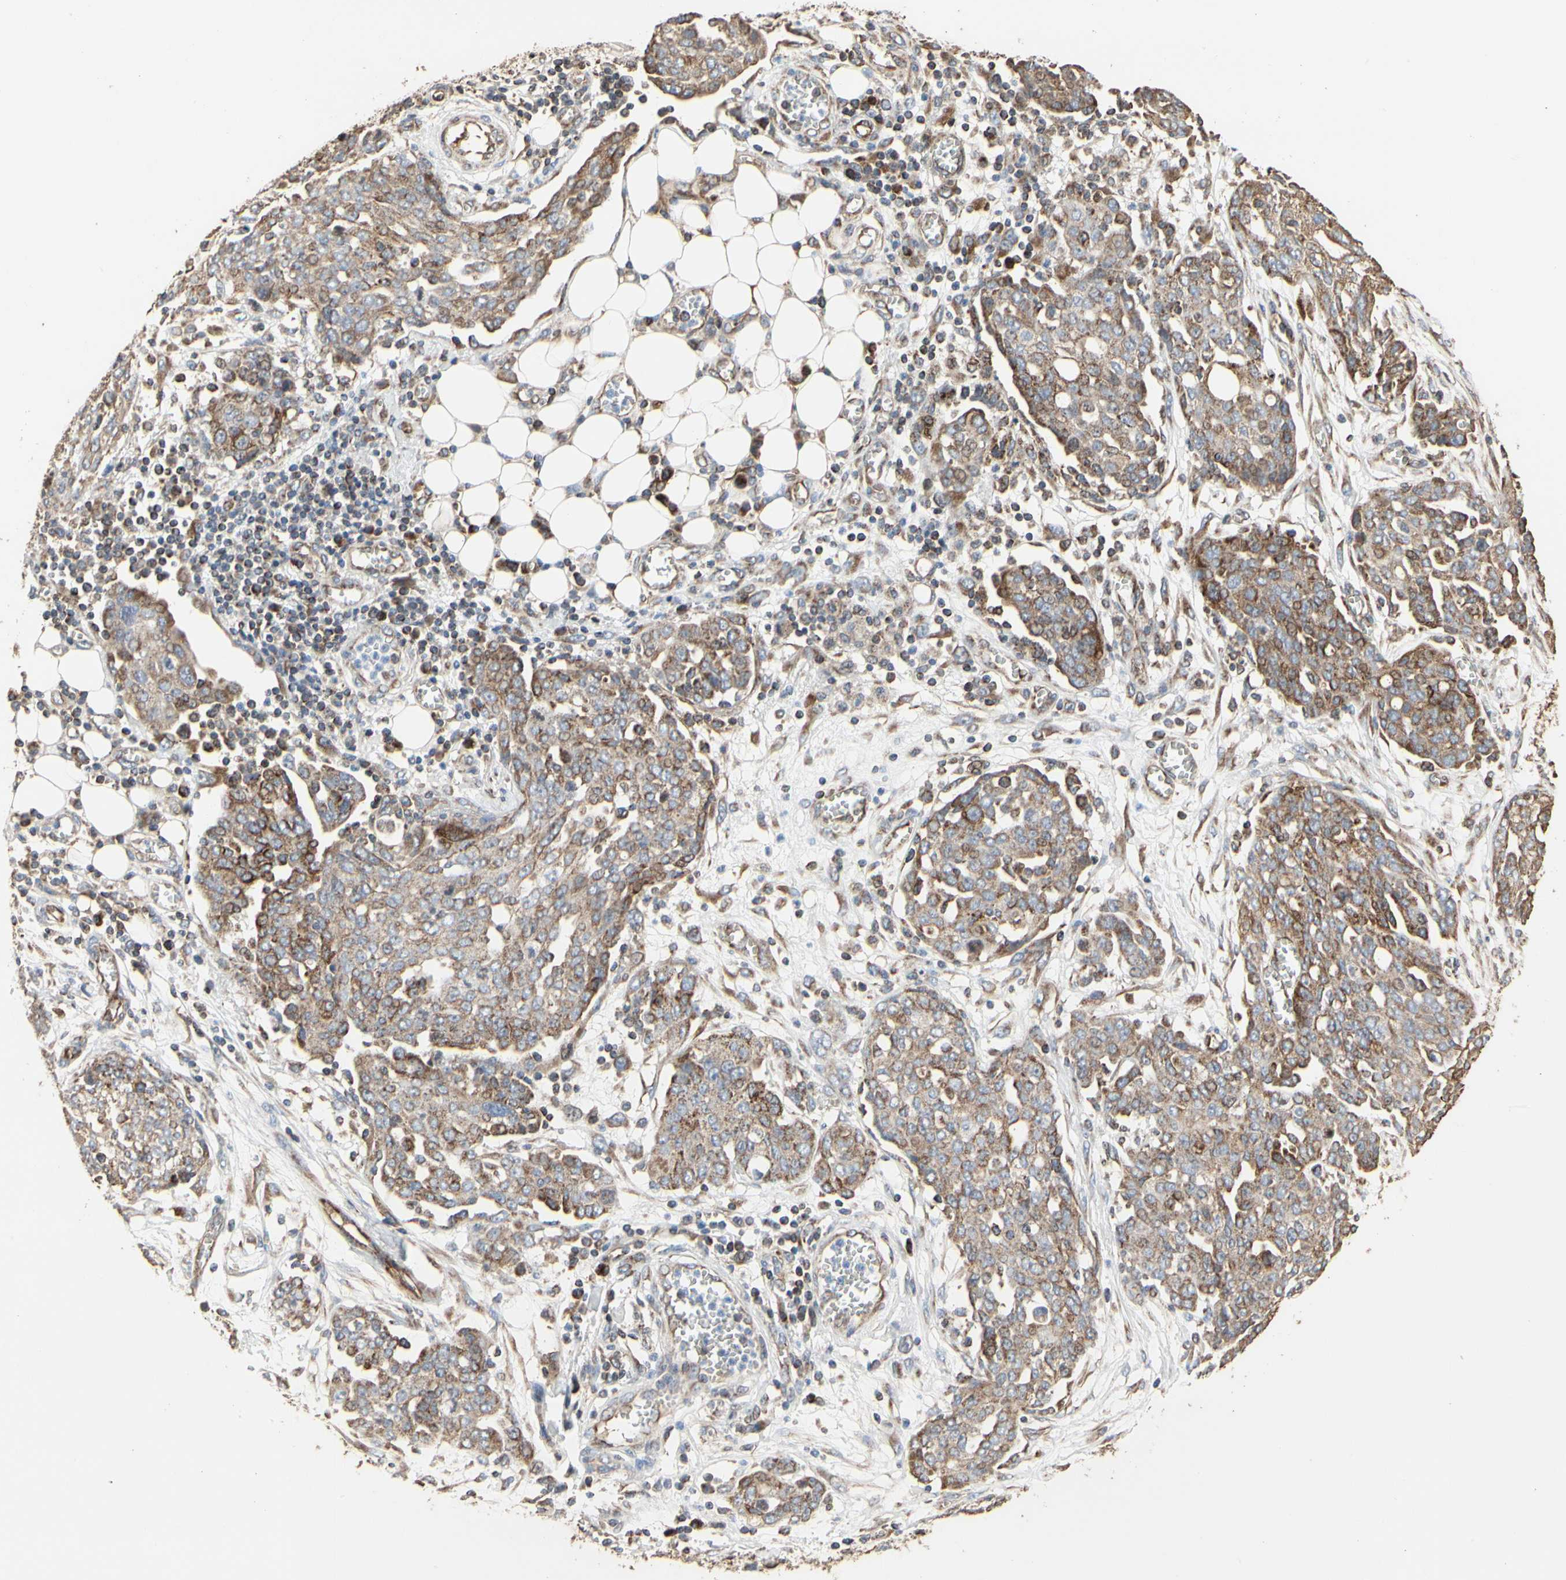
{"staining": {"intensity": "weak", "quantity": "25%-75%", "location": "cytoplasmic/membranous"}, "tissue": "ovarian cancer", "cell_type": "Tumor cells", "image_type": "cancer", "snomed": [{"axis": "morphology", "description": "Cystadenocarcinoma, serous, NOS"}, {"axis": "topography", "description": "Soft tissue"}, {"axis": "topography", "description": "Ovary"}], "caption": "Immunohistochemistry (IHC) image of ovarian cancer (serous cystadenocarcinoma) stained for a protein (brown), which demonstrates low levels of weak cytoplasmic/membranous expression in about 25%-75% of tumor cells.", "gene": "TUBA1A", "patient": {"sex": "female", "age": 57}}